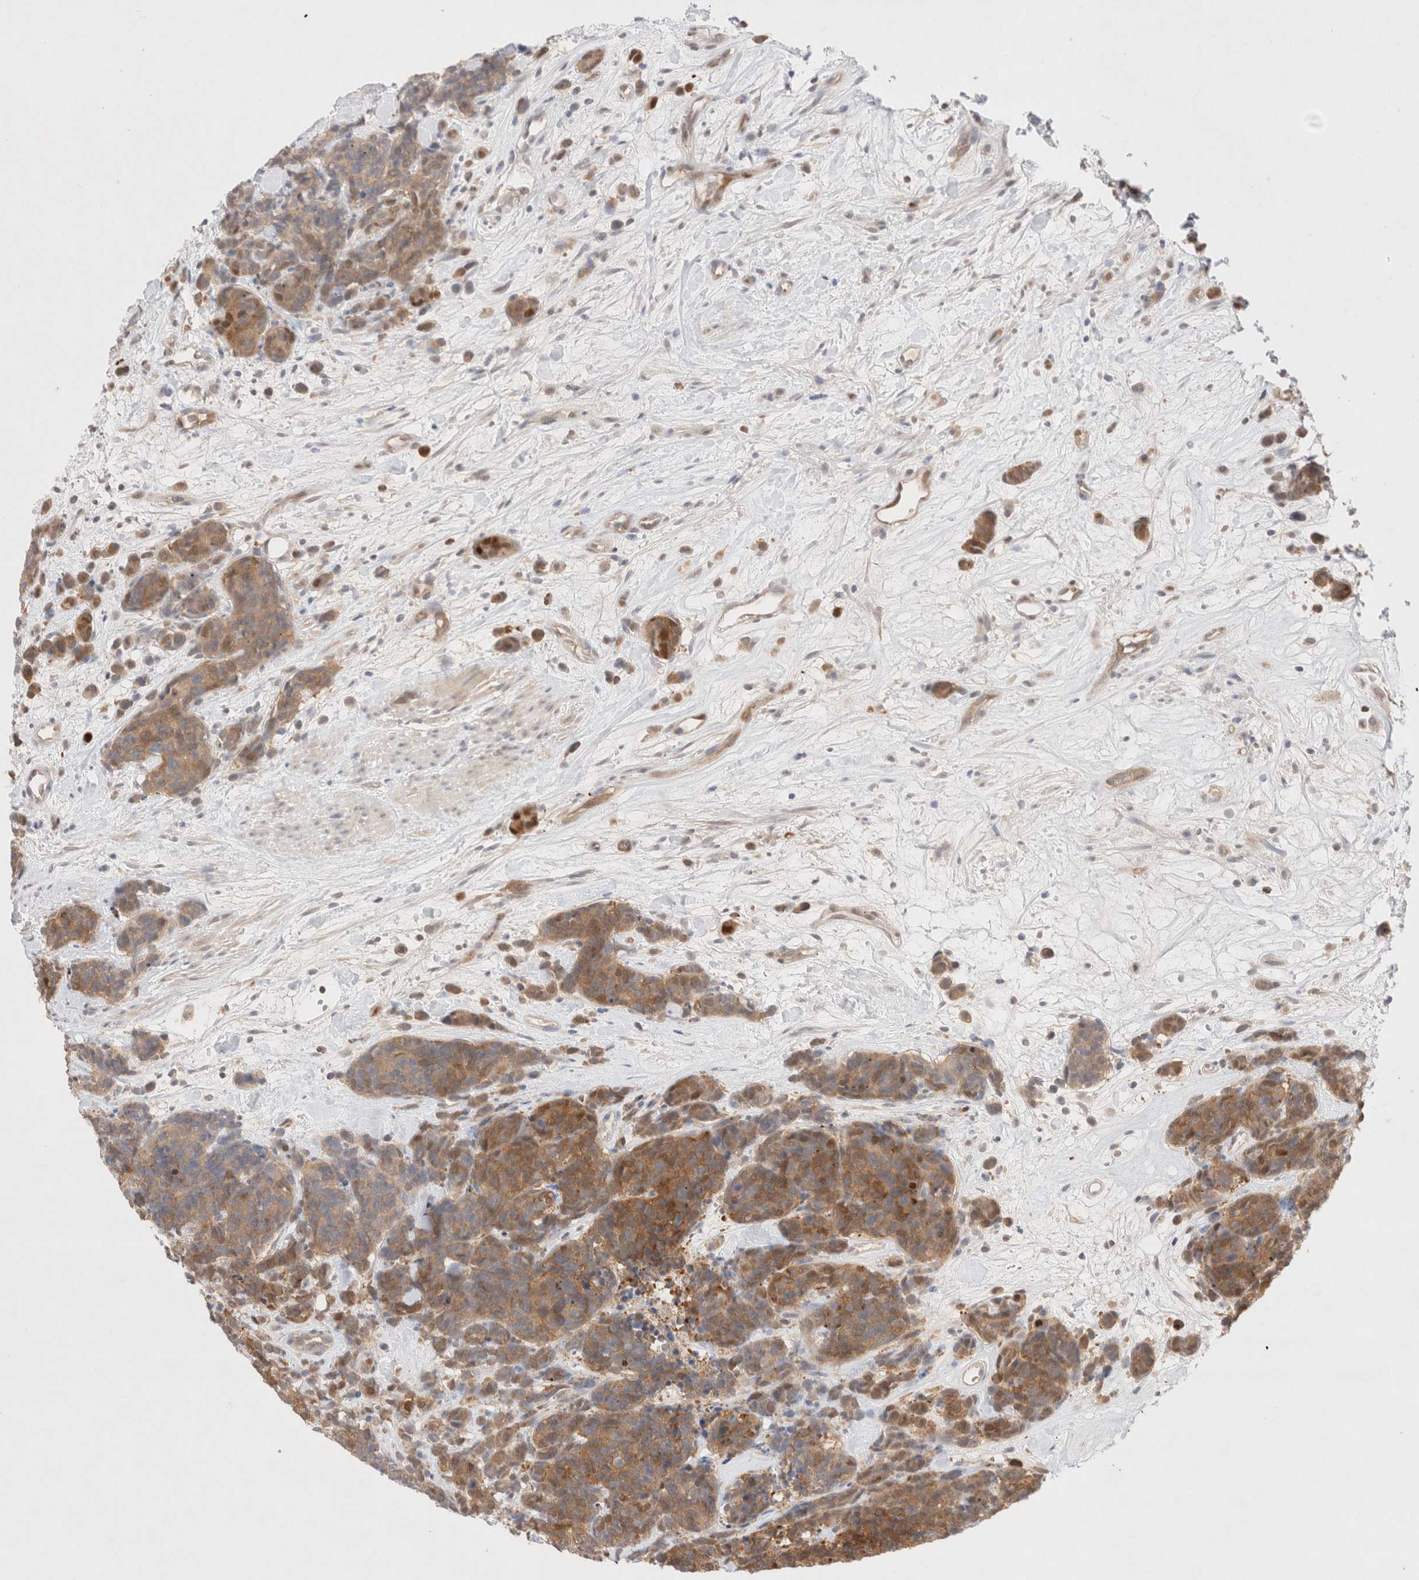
{"staining": {"intensity": "moderate", "quantity": ">75%", "location": "cytoplasmic/membranous"}, "tissue": "carcinoid", "cell_type": "Tumor cells", "image_type": "cancer", "snomed": [{"axis": "morphology", "description": "Carcinoma, NOS"}, {"axis": "morphology", "description": "Carcinoid, malignant, NOS"}, {"axis": "topography", "description": "Urinary bladder"}], "caption": "Immunohistochemical staining of carcinoid exhibits medium levels of moderate cytoplasmic/membranous protein staining in approximately >75% of tumor cells.", "gene": "STARD10", "patient": {"sex": "male", "age": 57}}